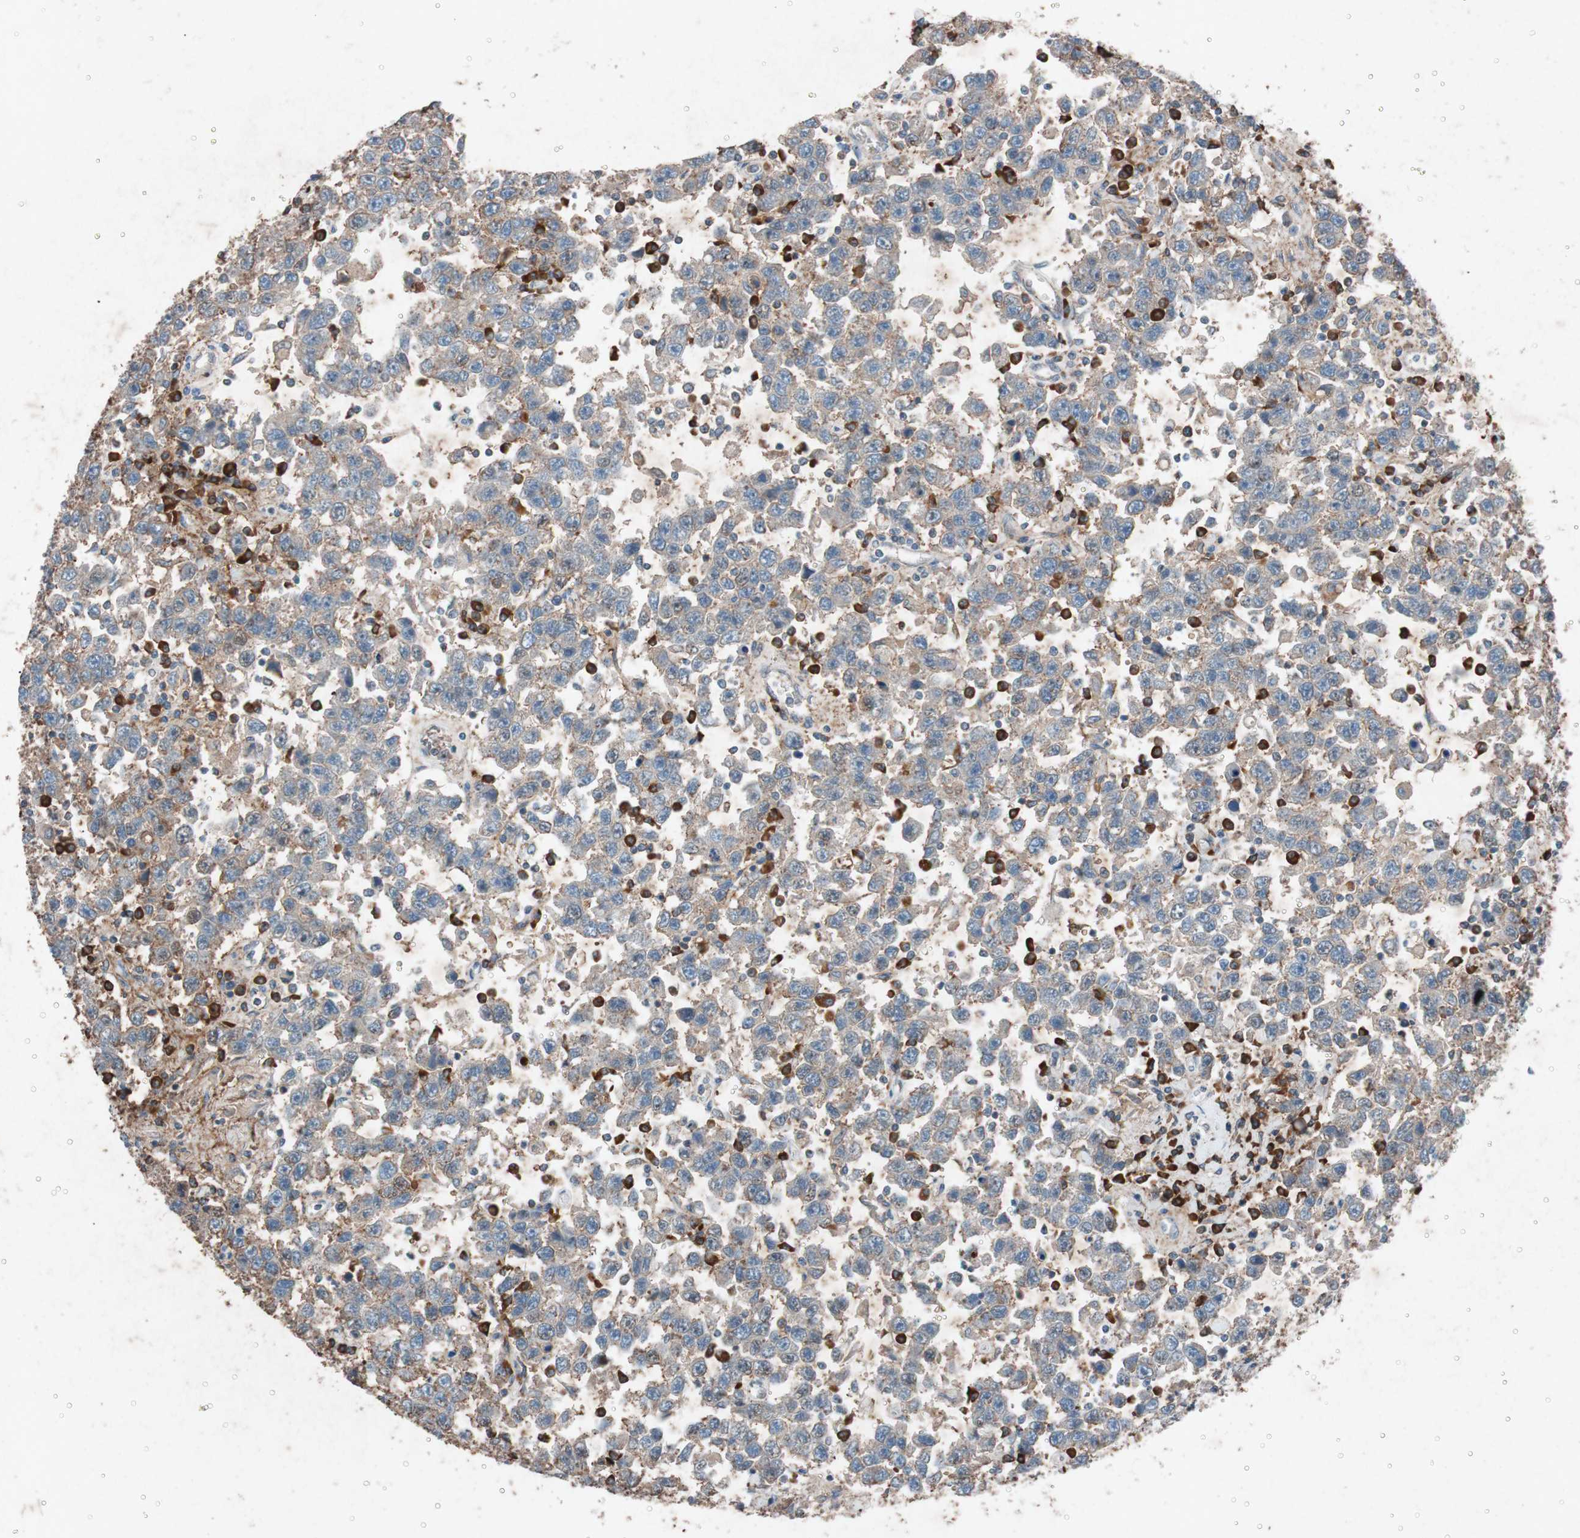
{"staining": {"intensity": "weak", "quantity": "25%-75%", "location": "cytoplasmic/membranous"}, "tissue": "testis cancer", "cell_type": "Tumor cells", "image_type": "cancer", "snomed": [{"axis": "morphology", "description": "Seminoma, NOS"}, {"axis": "topography", "description": "Testis"}], "caption": "Weak cytoplasmic/membranous staining for a protein is appreciated in approximately 25%-75% of tumor cells of seminoma (testis) using IHC.", "gene": "GRB7", "patient": {"sex": "male", "age": 41}}